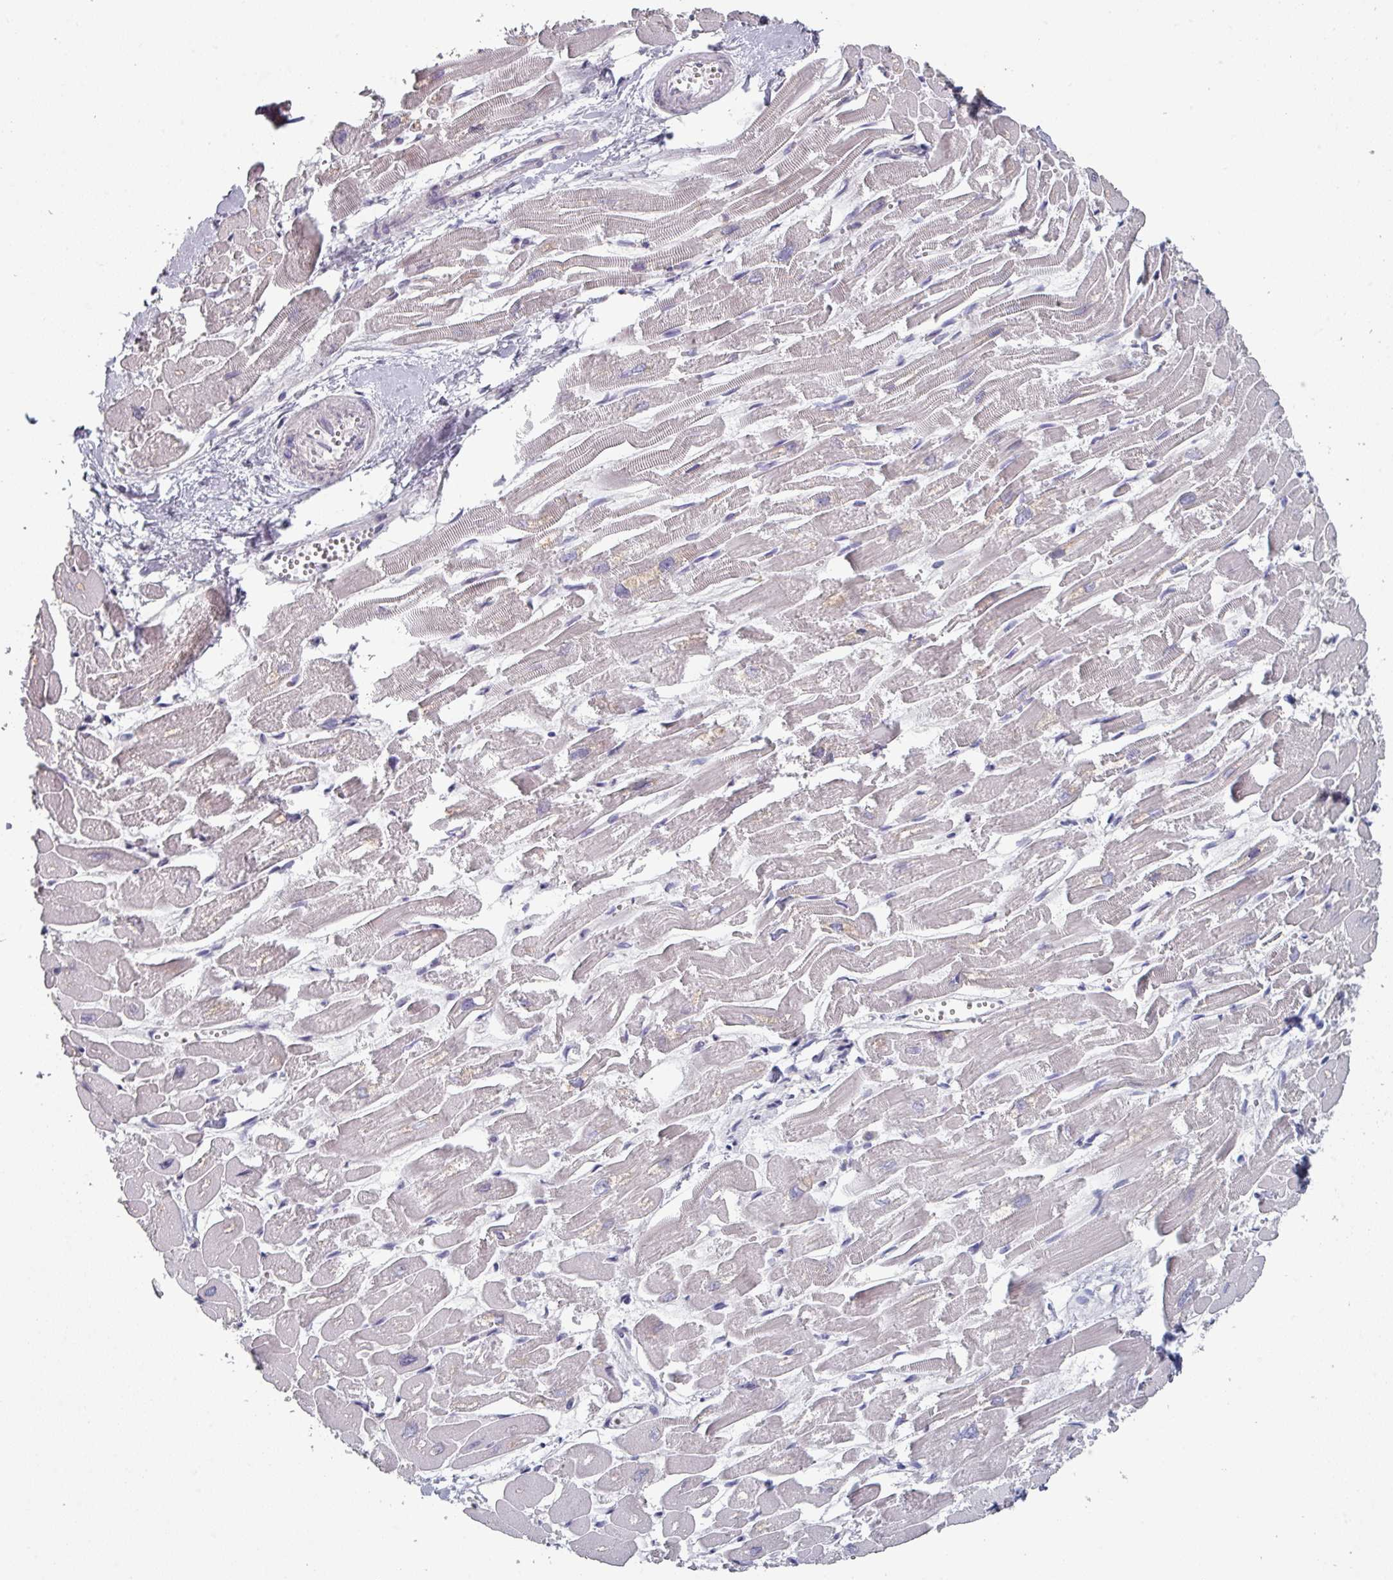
{"staining": {"intensity": "negative", "quantity": "none", "location": "none"}, "tissue": "heart muscle", "cell_type": "Cardiomyocytes", "image_type": "normal", "snomed": [{"axis": "morphology", "description": "Normal tissue, NOS"}, {"axis": "topography", "description": "Heart"}], "caption": "Immunohistochemical staining of benign human heart muscle reveals no significant expression in cardiomyocytes. (Immunohistochemistry, brightfield microscopy, high magnification).", "gene": "PRAMEF7", "patient": {"sex": "male", "age": 54}}